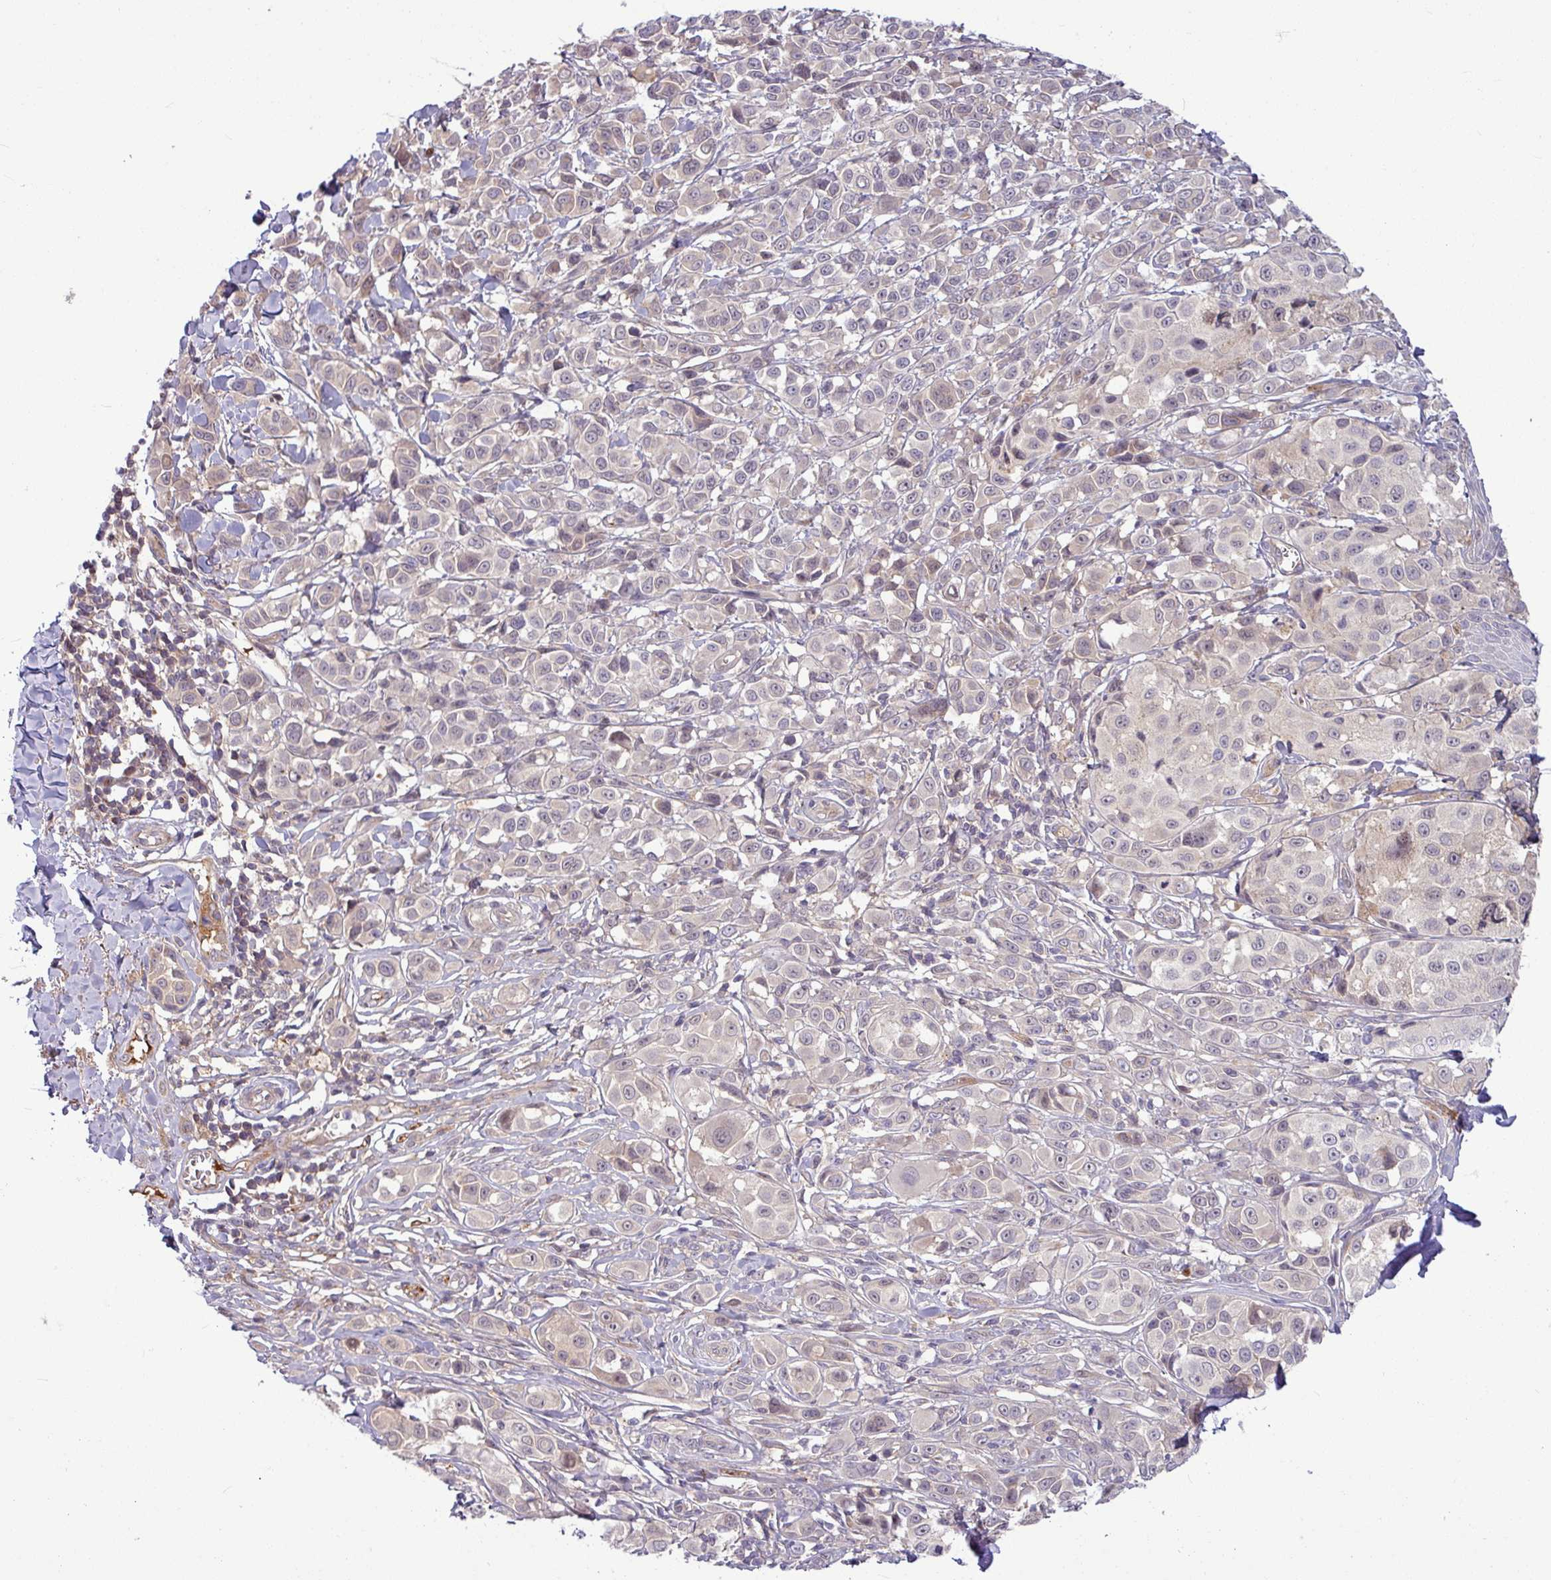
{"staining": {"intensity": "negative", "quantity": "none", "location": "none"}, "tissue": "melanoma", "cell_type": "Tumor cells", "image_type": "cancer", "snomed": [{"axis": "morphology", "description": "Malignant melanoma, NOS"}, {"axis": "topography", "description": "Skin"}], "caption": "The micrograph exhibits no significant expression in tumor cells of melanoma.", "gene": "B4GALNT4", "patient": {"sex": "male", "age": 39}}